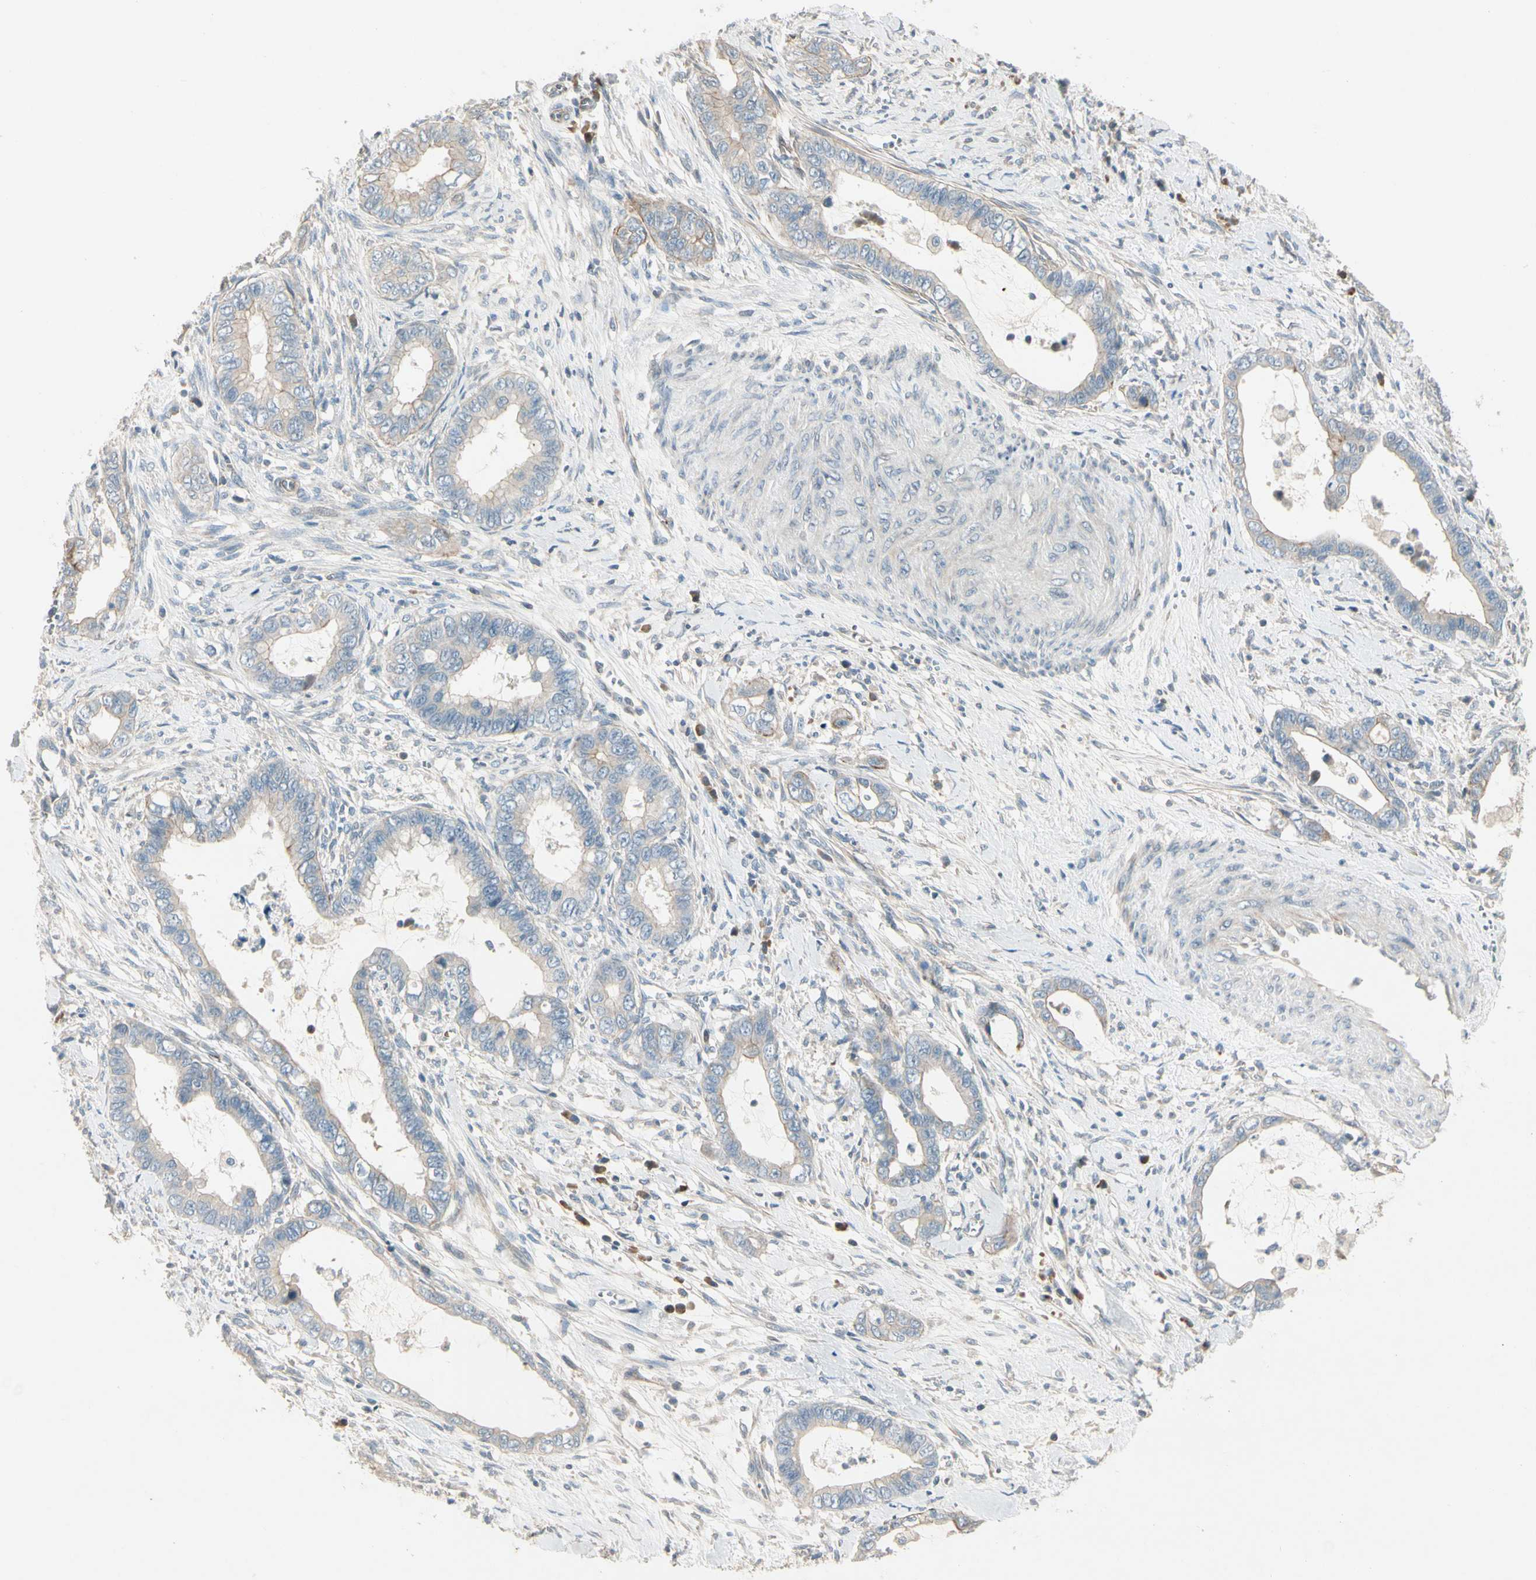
{"staining": {"intensity": "weak", "quantity": "<25%", "location": "cytoplasmic/membranous"}, "tissue": "cervical cancer", "cell_type": "Tumor cells", "image_type": "cancer", "snomed": [{"axis": "morphology", "description": "Adenocarcinoma, NOS"}, {"axis": "topography", "description": "Cervix"}], "caption": "This is an immunohistochemistry (IHC) histopathology image of adenocarcinoma (cervical). There is no staining in tumor cells.", "gene": "PPP3CB", "patient": {"sex": "female", "age": 44}}